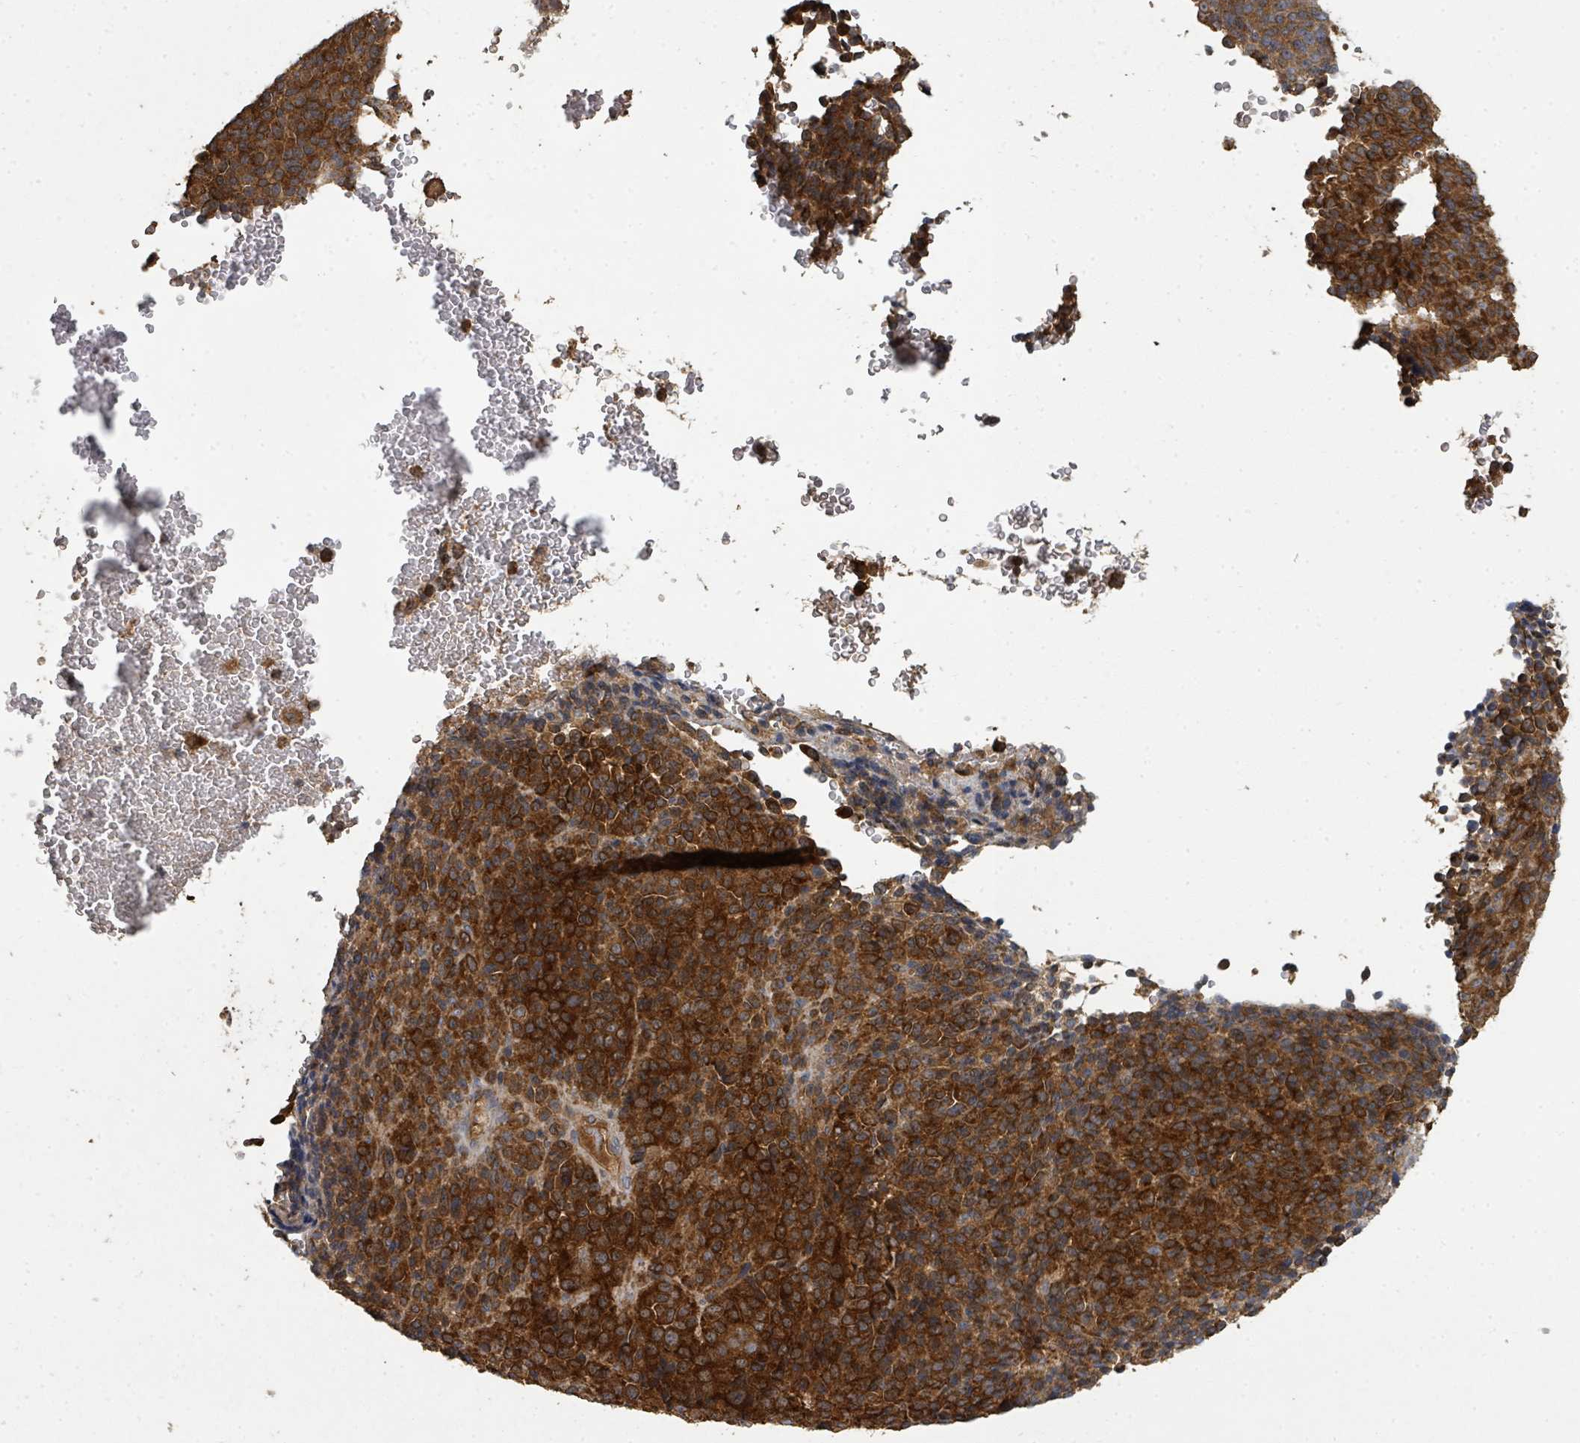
{"staining": {"intensity": "strong", "quantity": ">75%", "location": "cytoplasmic/membranous"}, "tissue": "melanoma", "cell_type": "Tumor cells", "image_type": "cancer", "snomed": [{"axis": "morphology", "description": "Malignant melanoma, Metastatic site"}, {"axis": "topography", "description": "Brain"}], "caption": "Human malignant melanoma (metastatic site) stained with a brown dye demonstrates strong cytoplasmic/membranous positive expression in approximately >75% of tumor cells.", "gene": "WDFY1", "patient": {"sex": "female", "age": 56}}